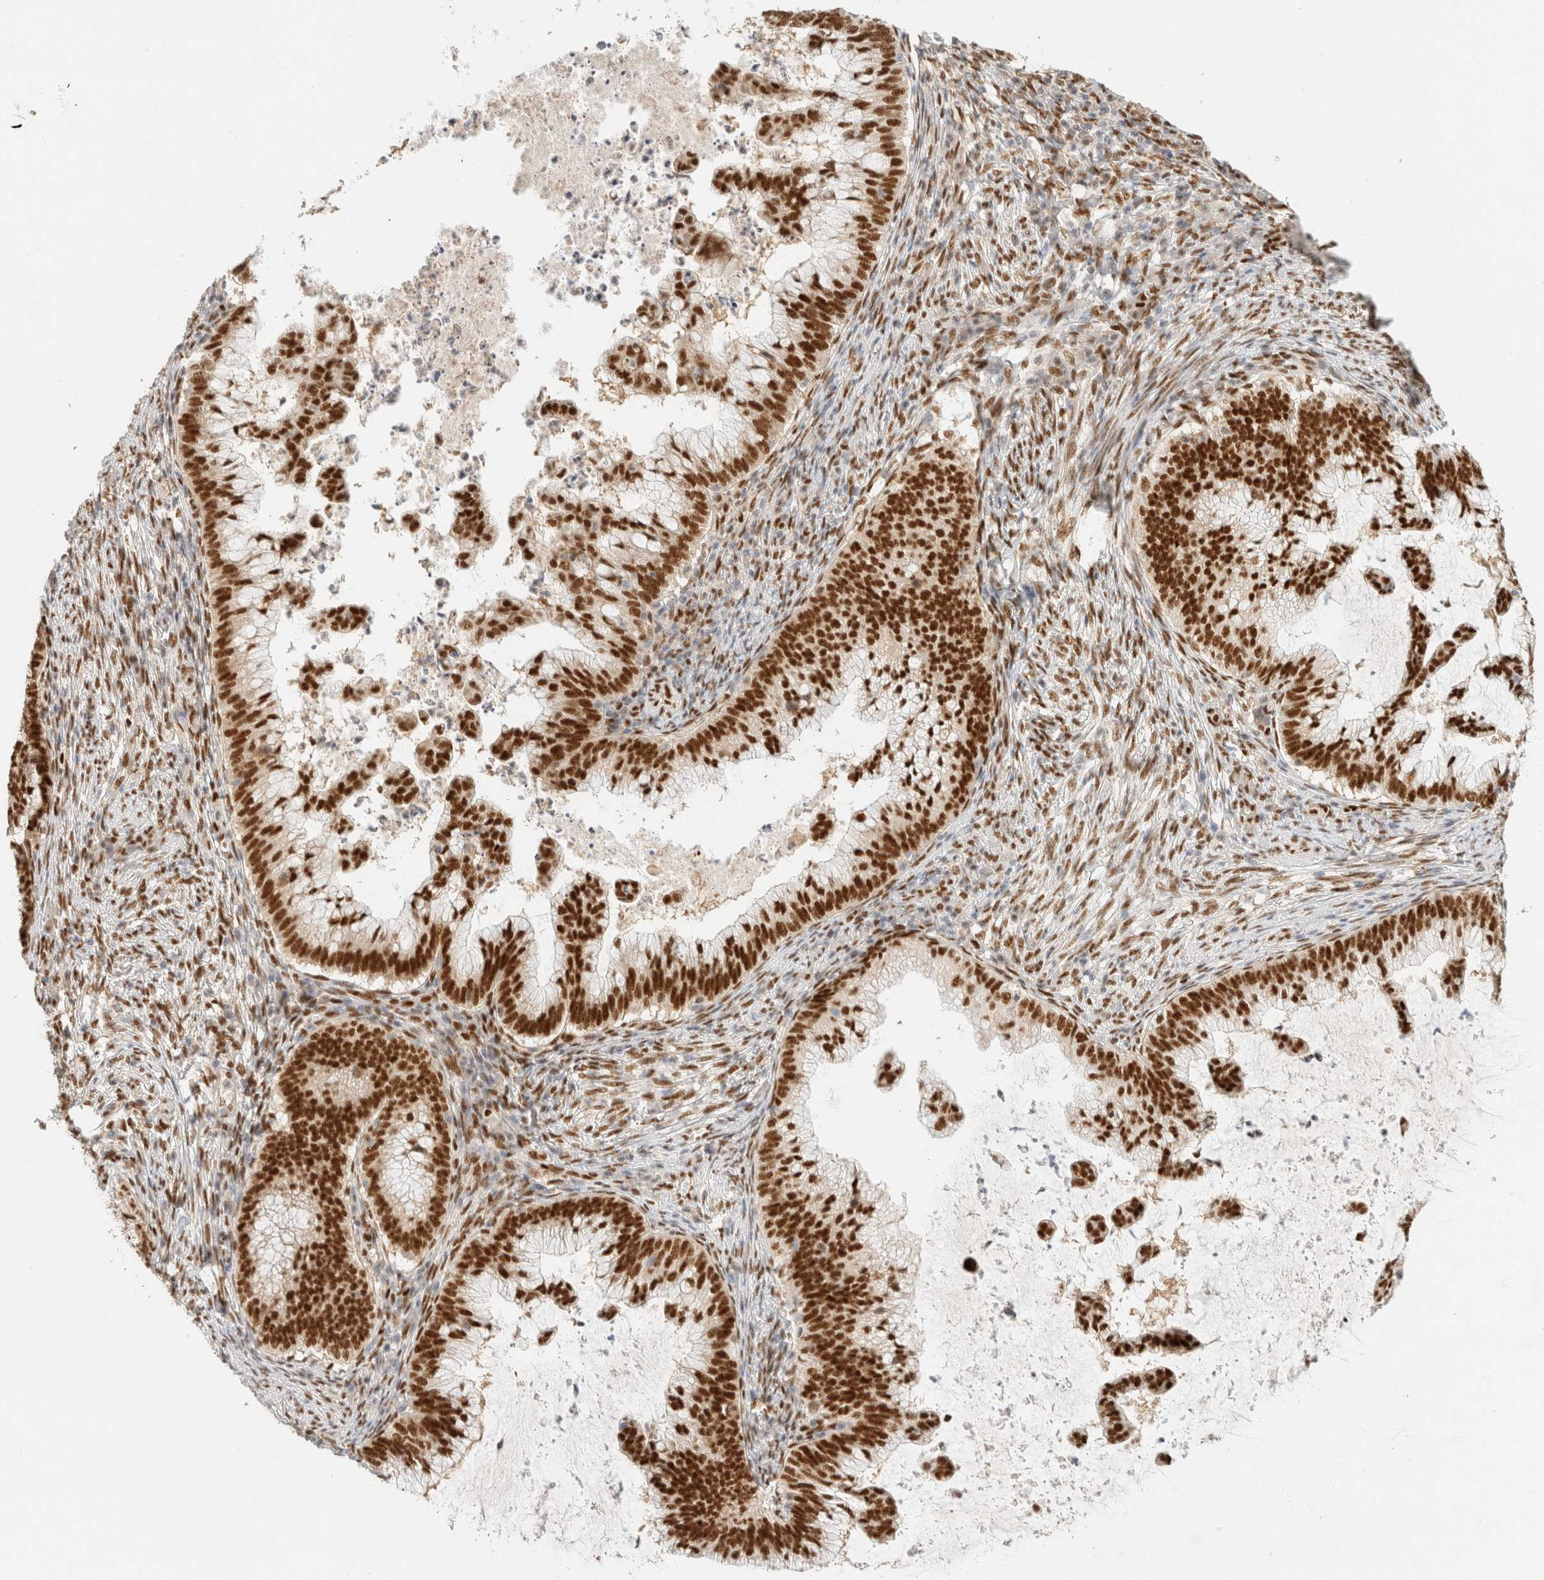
{"staining": {"intensity": "strong", "quantity": ">75%", "location": "nuclear"}, "tissue": "cervical cancer", "cell_type": "Tumor cells", "image_type": "cancer", "snomed": [{"axis": "morphology", "description": "Adenocarcinoma, NOS"}, {"axis": "topography", "description": "Cervix"}], "caption": "This photomicrograph demonstrates adenocarcinoma (cervical) stained with immunohistochemistry (IHC) to label a protein in brown. The nuclear of tumor cells show strong positivity for the protein. Nuclei are counter-stained blue.", "gene": "ZNF768", "patient": {"sex": "female", "age": 36}}